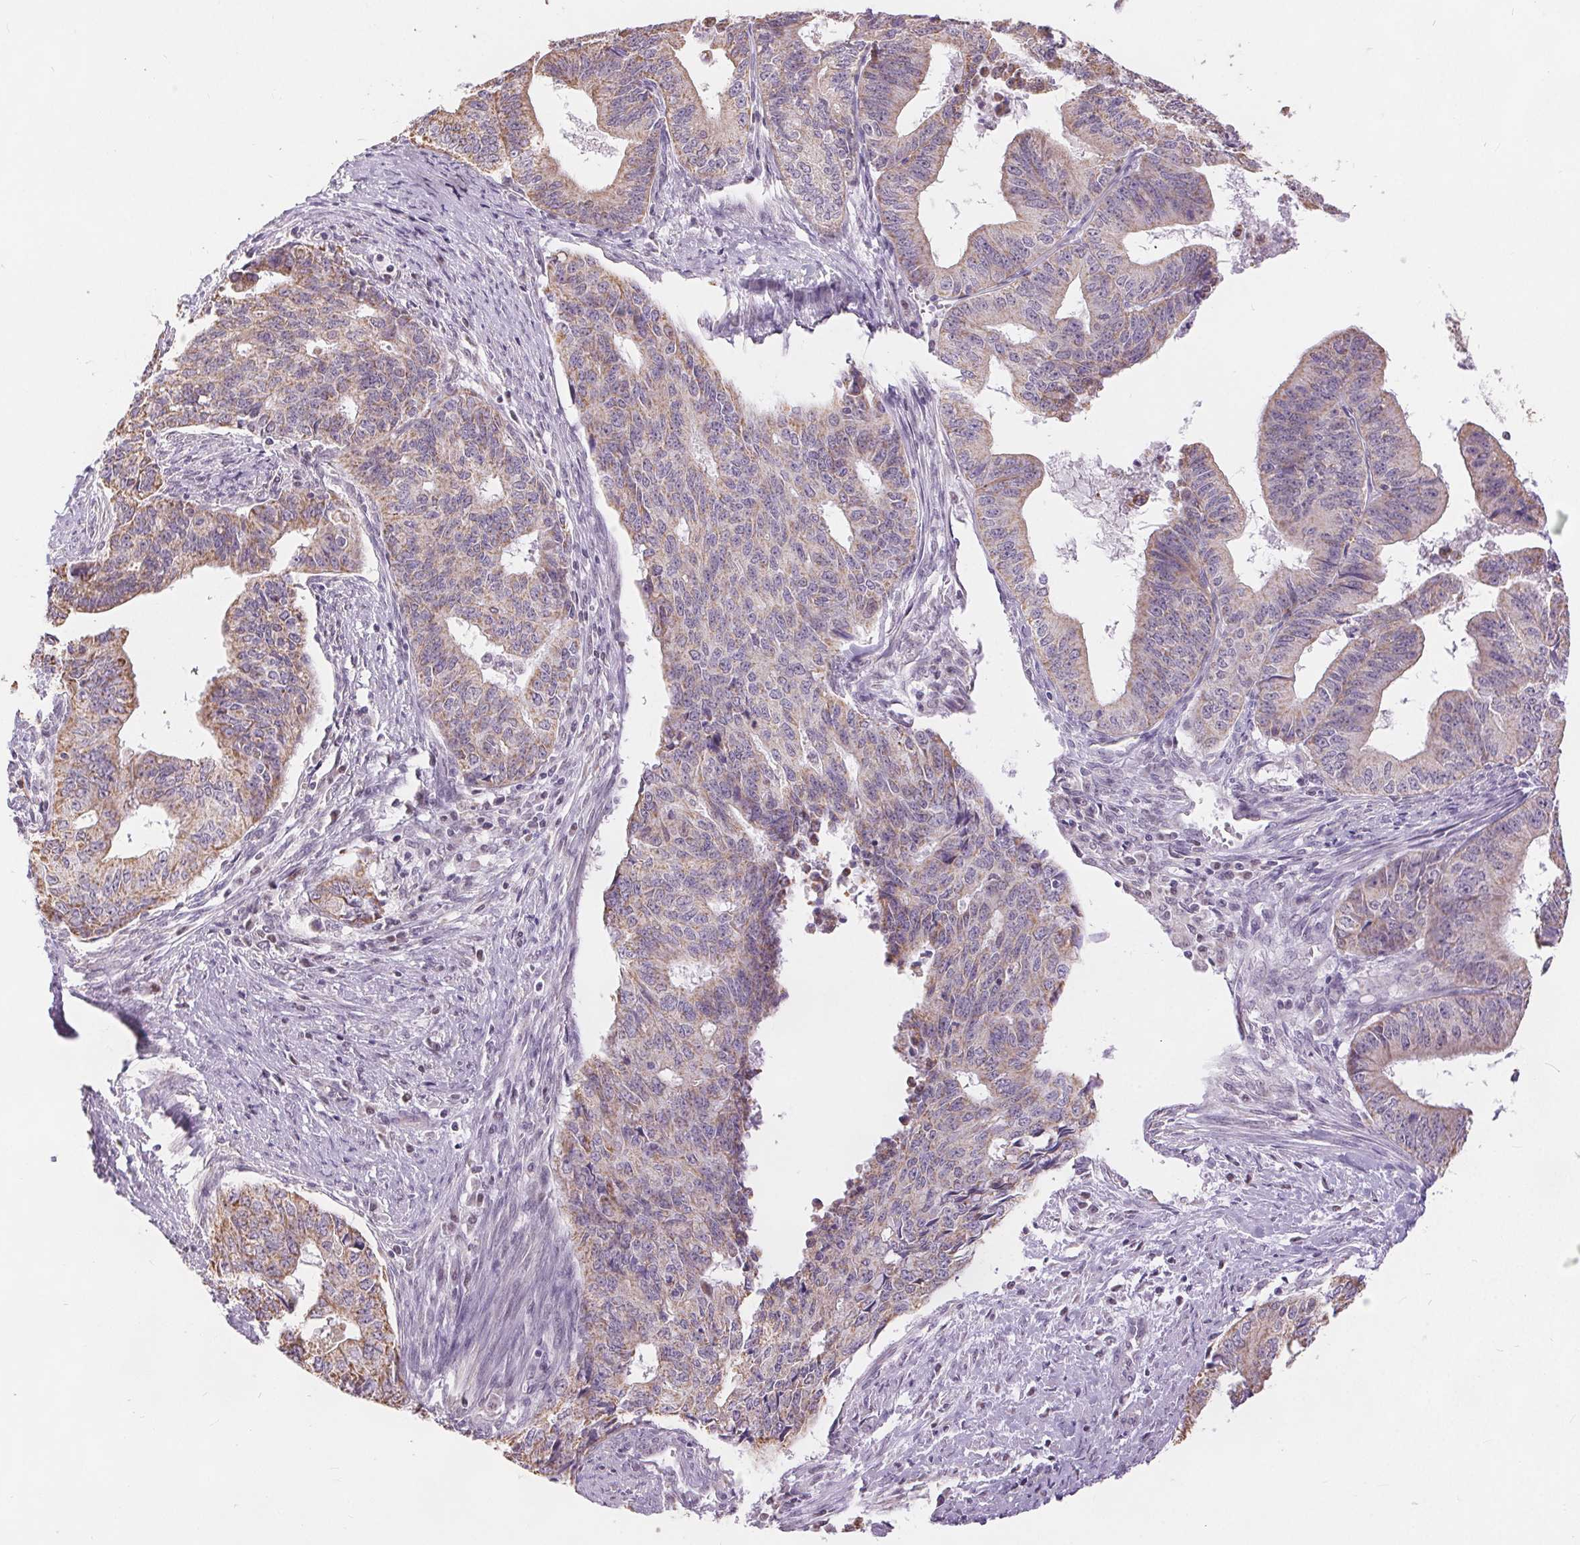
{"staining": {"intensity": "moderate", "quantity": "25%-75%", "location": "cytoplasmic/membranous"}, "tissue": "endometrial cancer", "cell_type": "Tumor cells", "image_type": "cancer", "snomed": [{"axis": "morphology", "description": "Adenocarcinoma, NOS"}, {"axis": "topography", "description": "Endometrium"}], "caption": "Protein positivity by immunohistochemistry demonstrates moderate cytoplasmic/membranous staining in about 25%-75% of tumor cells in endometrial cancer.", "gene": "POU2F2", "patient": {"sex": "female", "age": 65}}